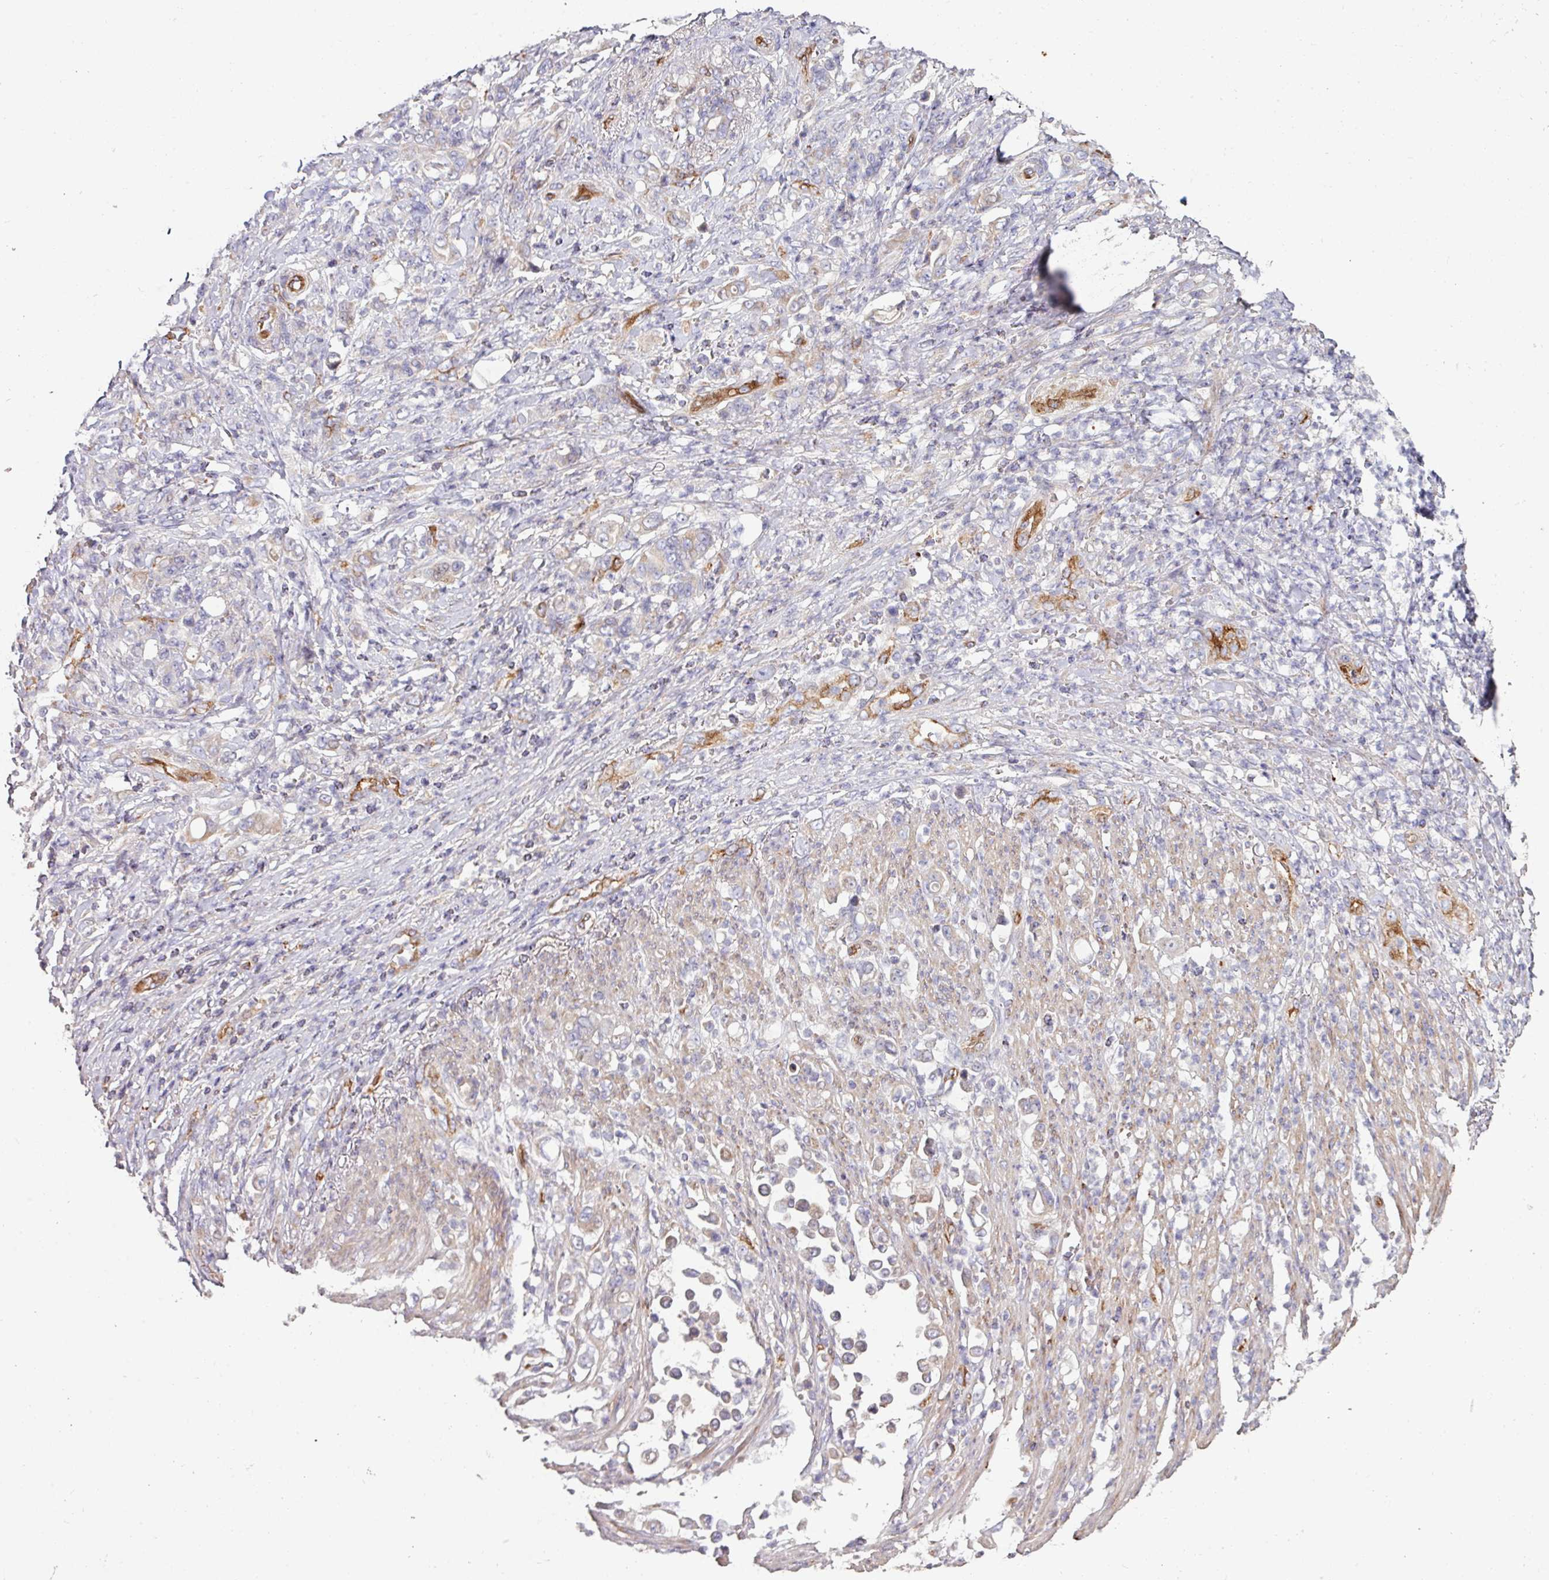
{"staining": {"intensity": "negative", "quantity": "none", "location": "none"}, "tissue": "stomach cancer", "cell_type": "Tumor cells", "image_type": "cancer", "snomed": [{"axis": "morphology", "description": "Normal tissue, NOS"}, {"axis": "morphology", "description": "Adenocarcinoma, NOS"}, {"axis": "topography", "description": "Stomach"}], "caption": "There is no significant staining in tumor cells of stomach cancer.", "gene": "RPL23A", "patient": {"sex": "female", "age": 79}}